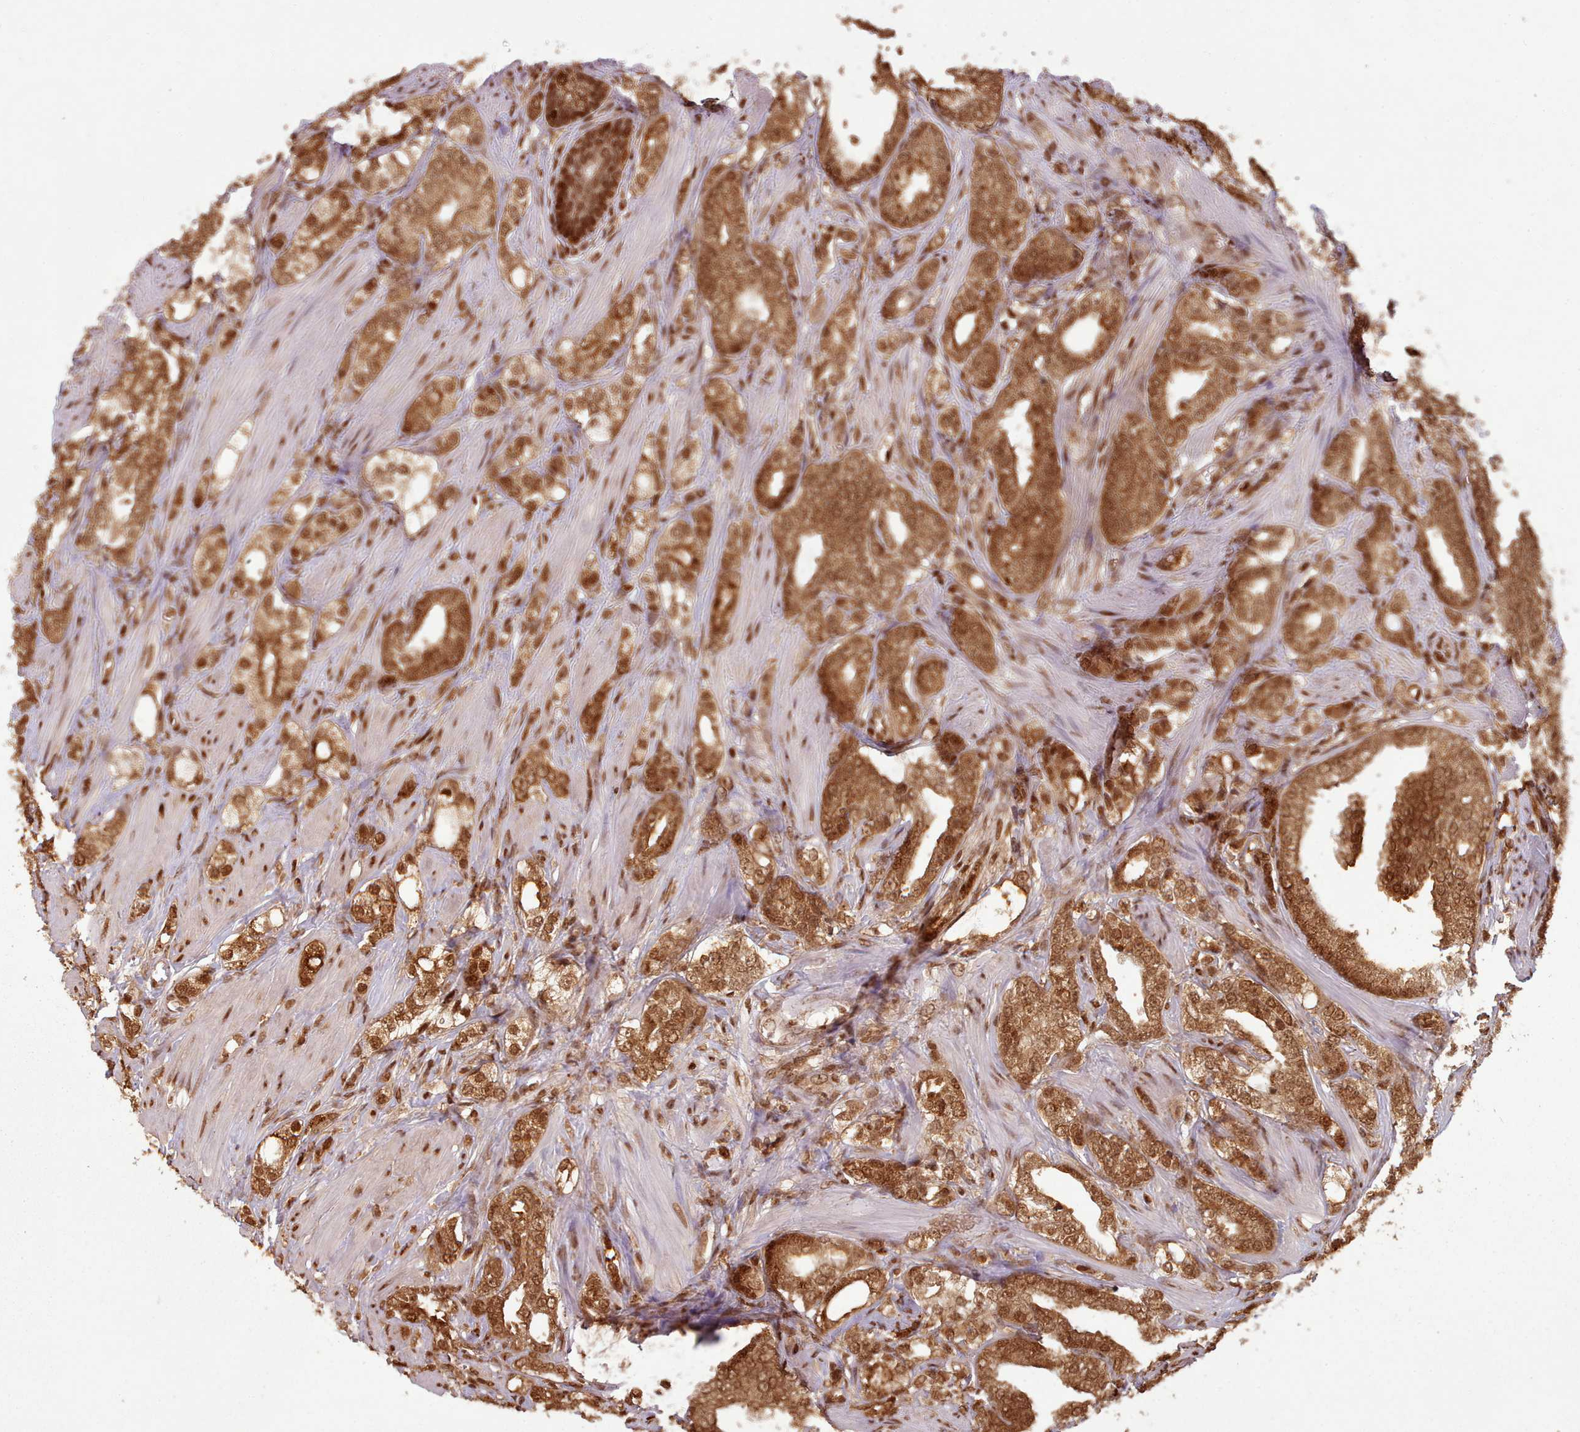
{"staining": {"intensity": "strong", "quantity": ">75%", "location": "cytoplasmic/membranous,nuclear"}, "tissue": "prostate cancer", "cell_type": "Tumor cells", "image_type": "cancer", "snomed": [{"axis": "morphology", "description": "Adenocarcinoma, High grade"}, {"axis": "topography", "description": "Prostate"}], "caption": "The immunohistochemical stain shows strong cytoplasmic/membranous and nuclear staining in tumor cells of prostate high-grade adenocarcinoma tissue.", "gene": "RPS27A", "patient": {"sex": "male", "age": 50}}